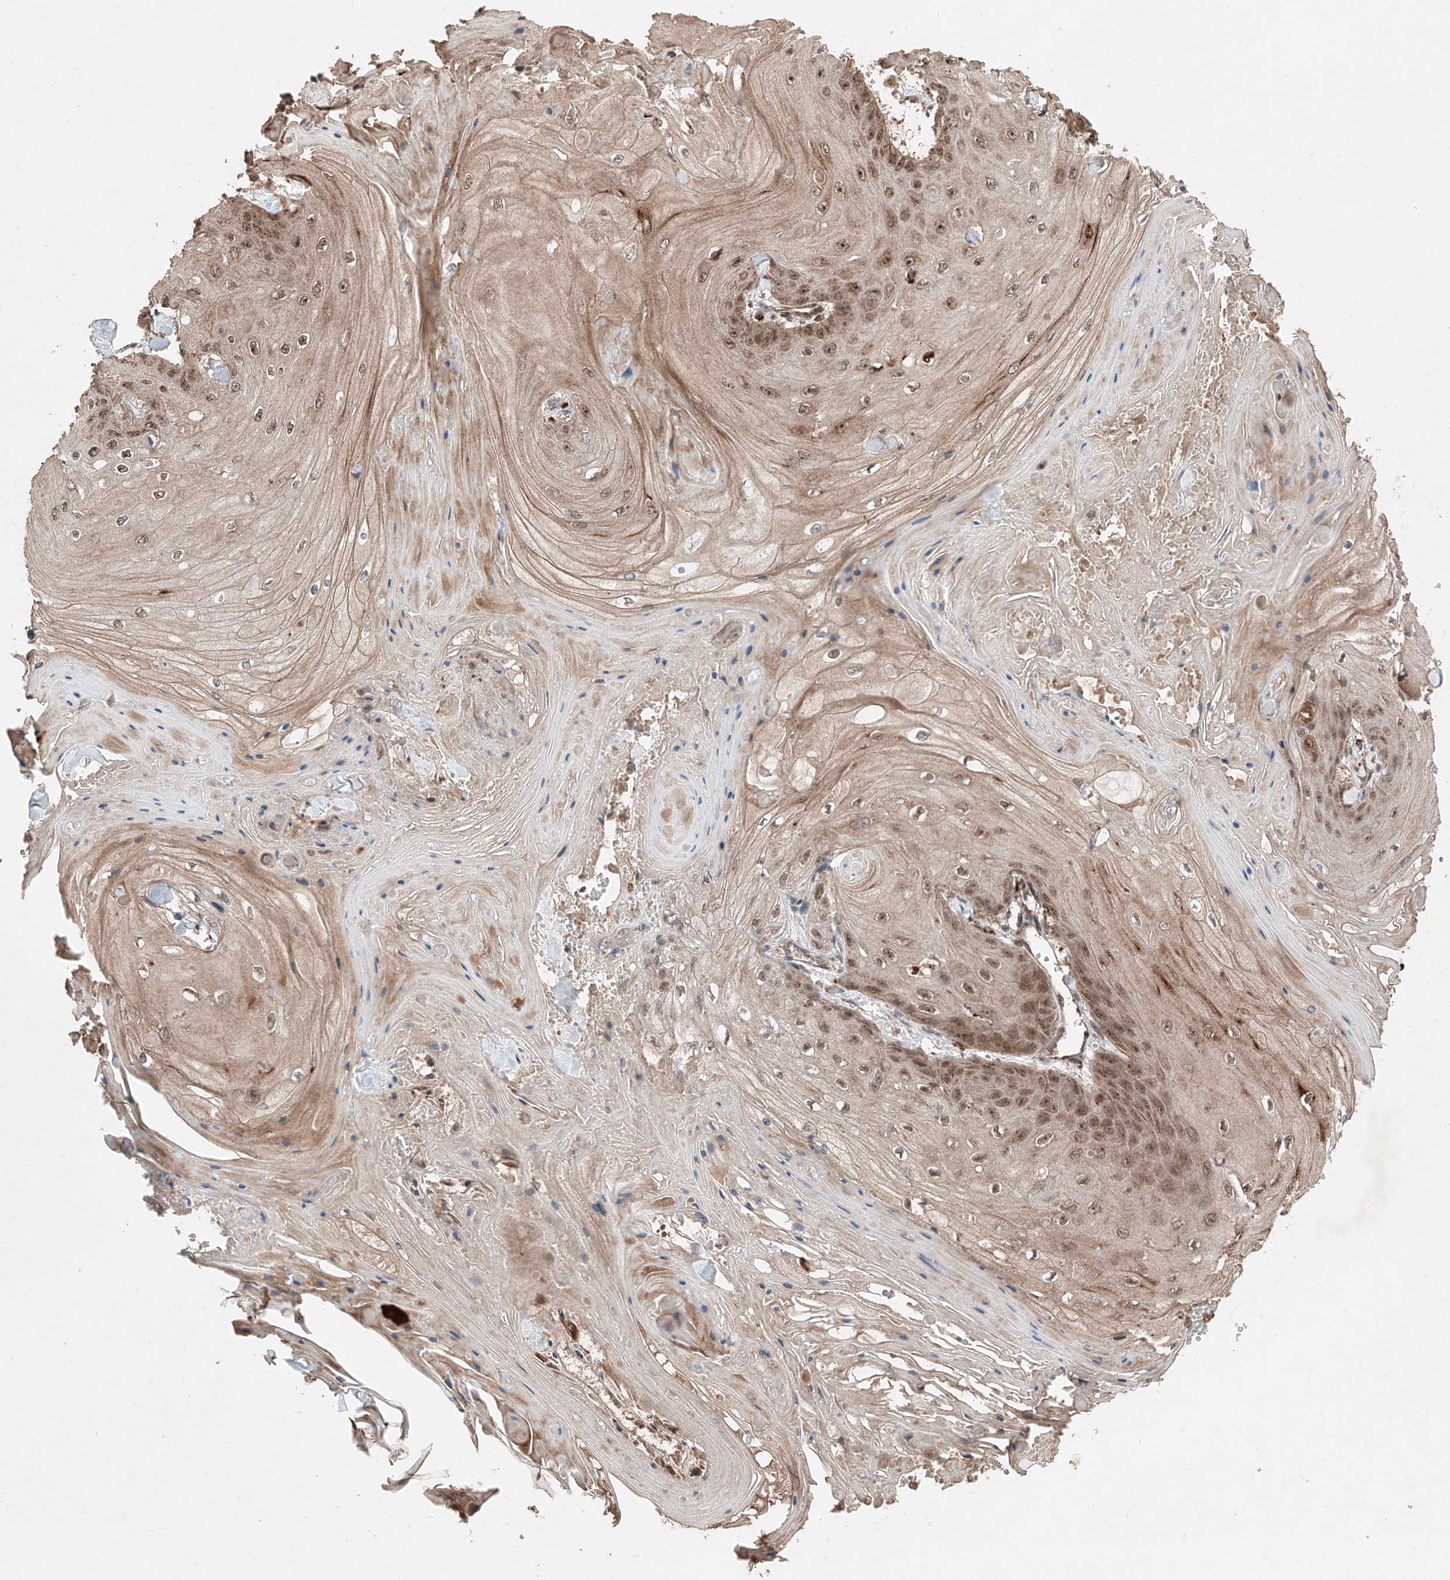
{"staining": {"intensity": "moderate", "quantity": "25%-75%", "location": "cytoplasmic/membranous,nuclear"}, "tissue": "skin cancer", "cell_type": "Tumor cells", "image_type": "cancer", "snomed": [{"axis": "morphology", "description": "Squamous cell carcinoma, NOS"}, {"axis": "topography", "description": "Skin"}], "caption": "The histopathology image shows immunohistochemical staining of skin cancer (squamous cell carcinoma). There is moderate cytoplasmic/membranous and nuclear staining is seen in about 25%-75% of tumor cells.", "gene": "ZSCAN29", "patient": {"sex": "male", "age": 74}}